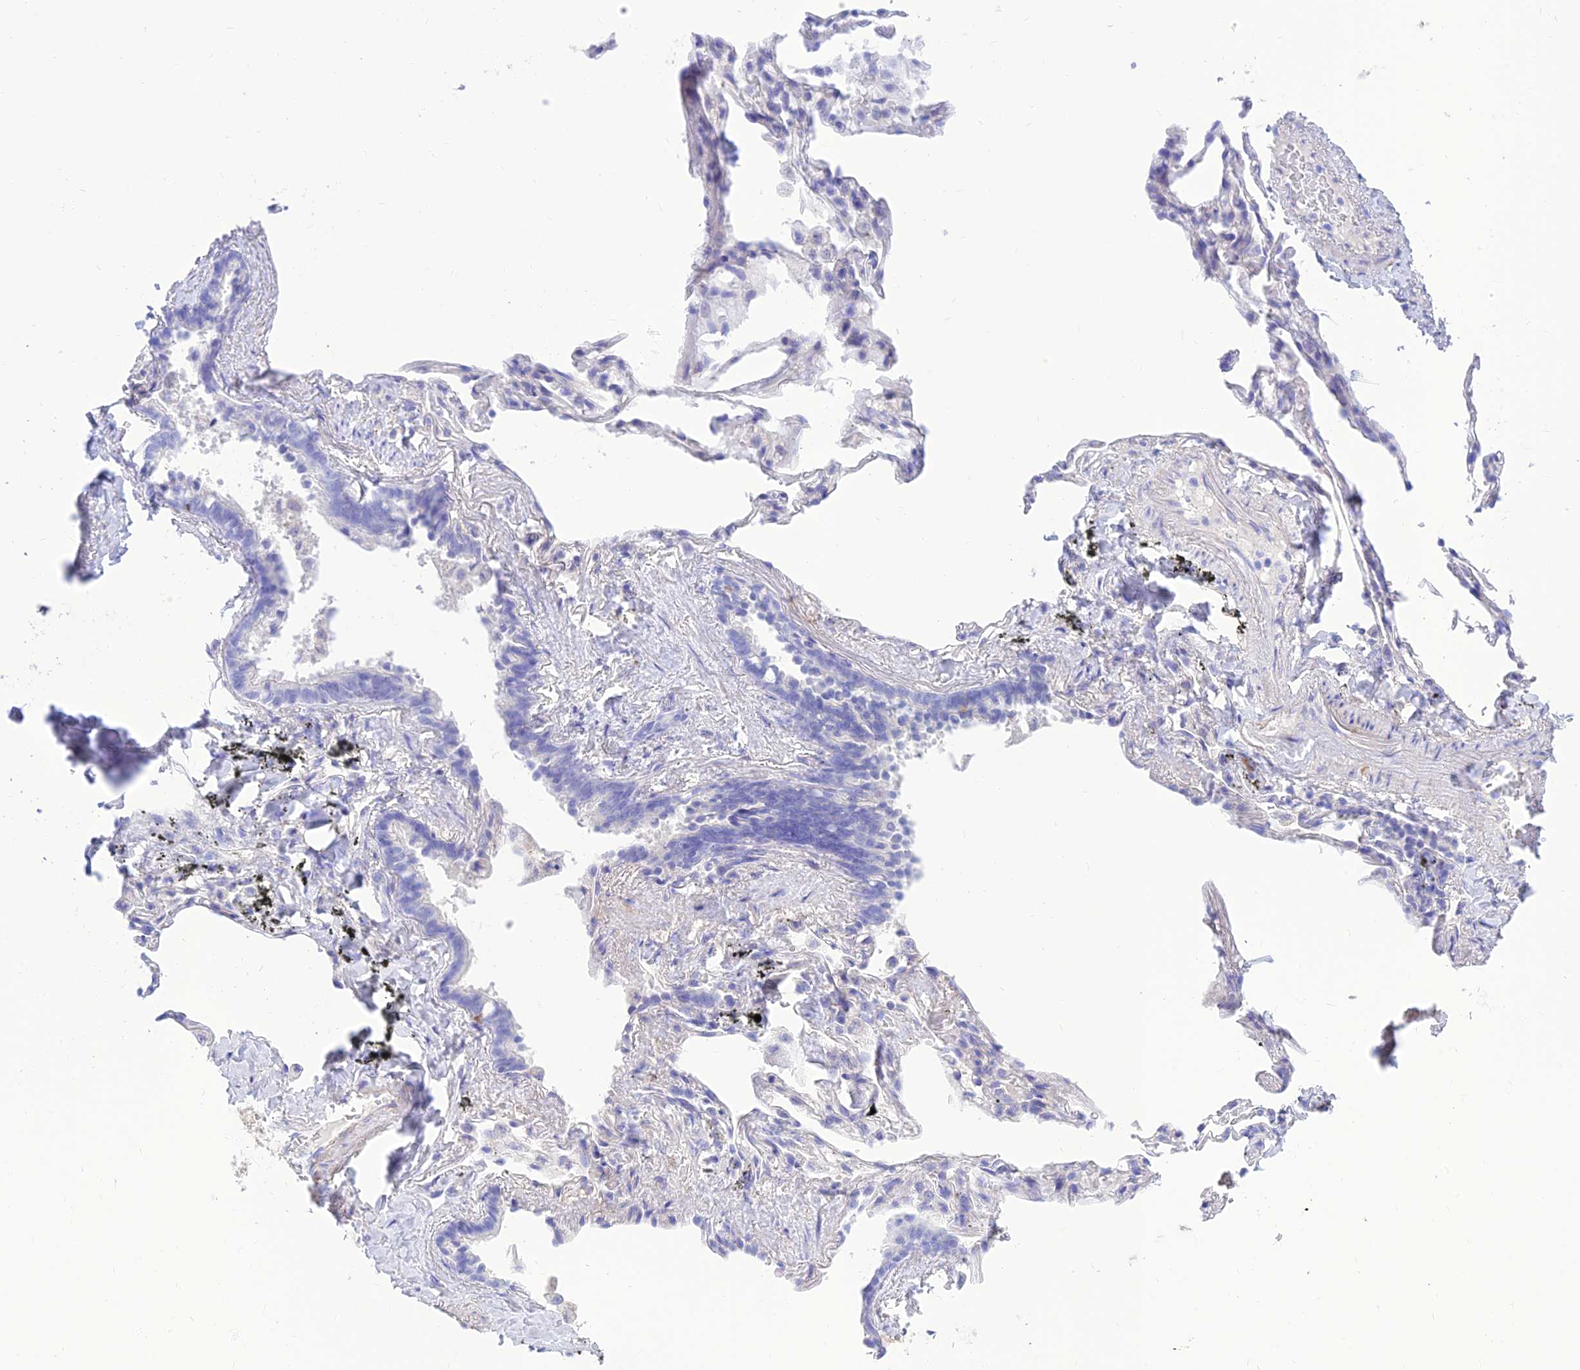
{"staining": {"intensity": "negative", "quantity": "none", "location": "none"}, "tissue": "adipose tissue", "cell_type": "Adipocytes", "image_type": "normal", "snomed": [{"axis": "morphology", "description": "Normal tissue, NOS"}, {"axis": "topography", "description": "Lymph node"}, {"axis": "topography", "description": "Bronchus"}], "caption": "Adipocytes are negative for protein expression in unremarkable human adipose tissue. (Immunohistochemistry (ihc), brightfield microscopy, high magnification).", "gene": "PRNP", "patient": {"sex": "male", "age": 63}}